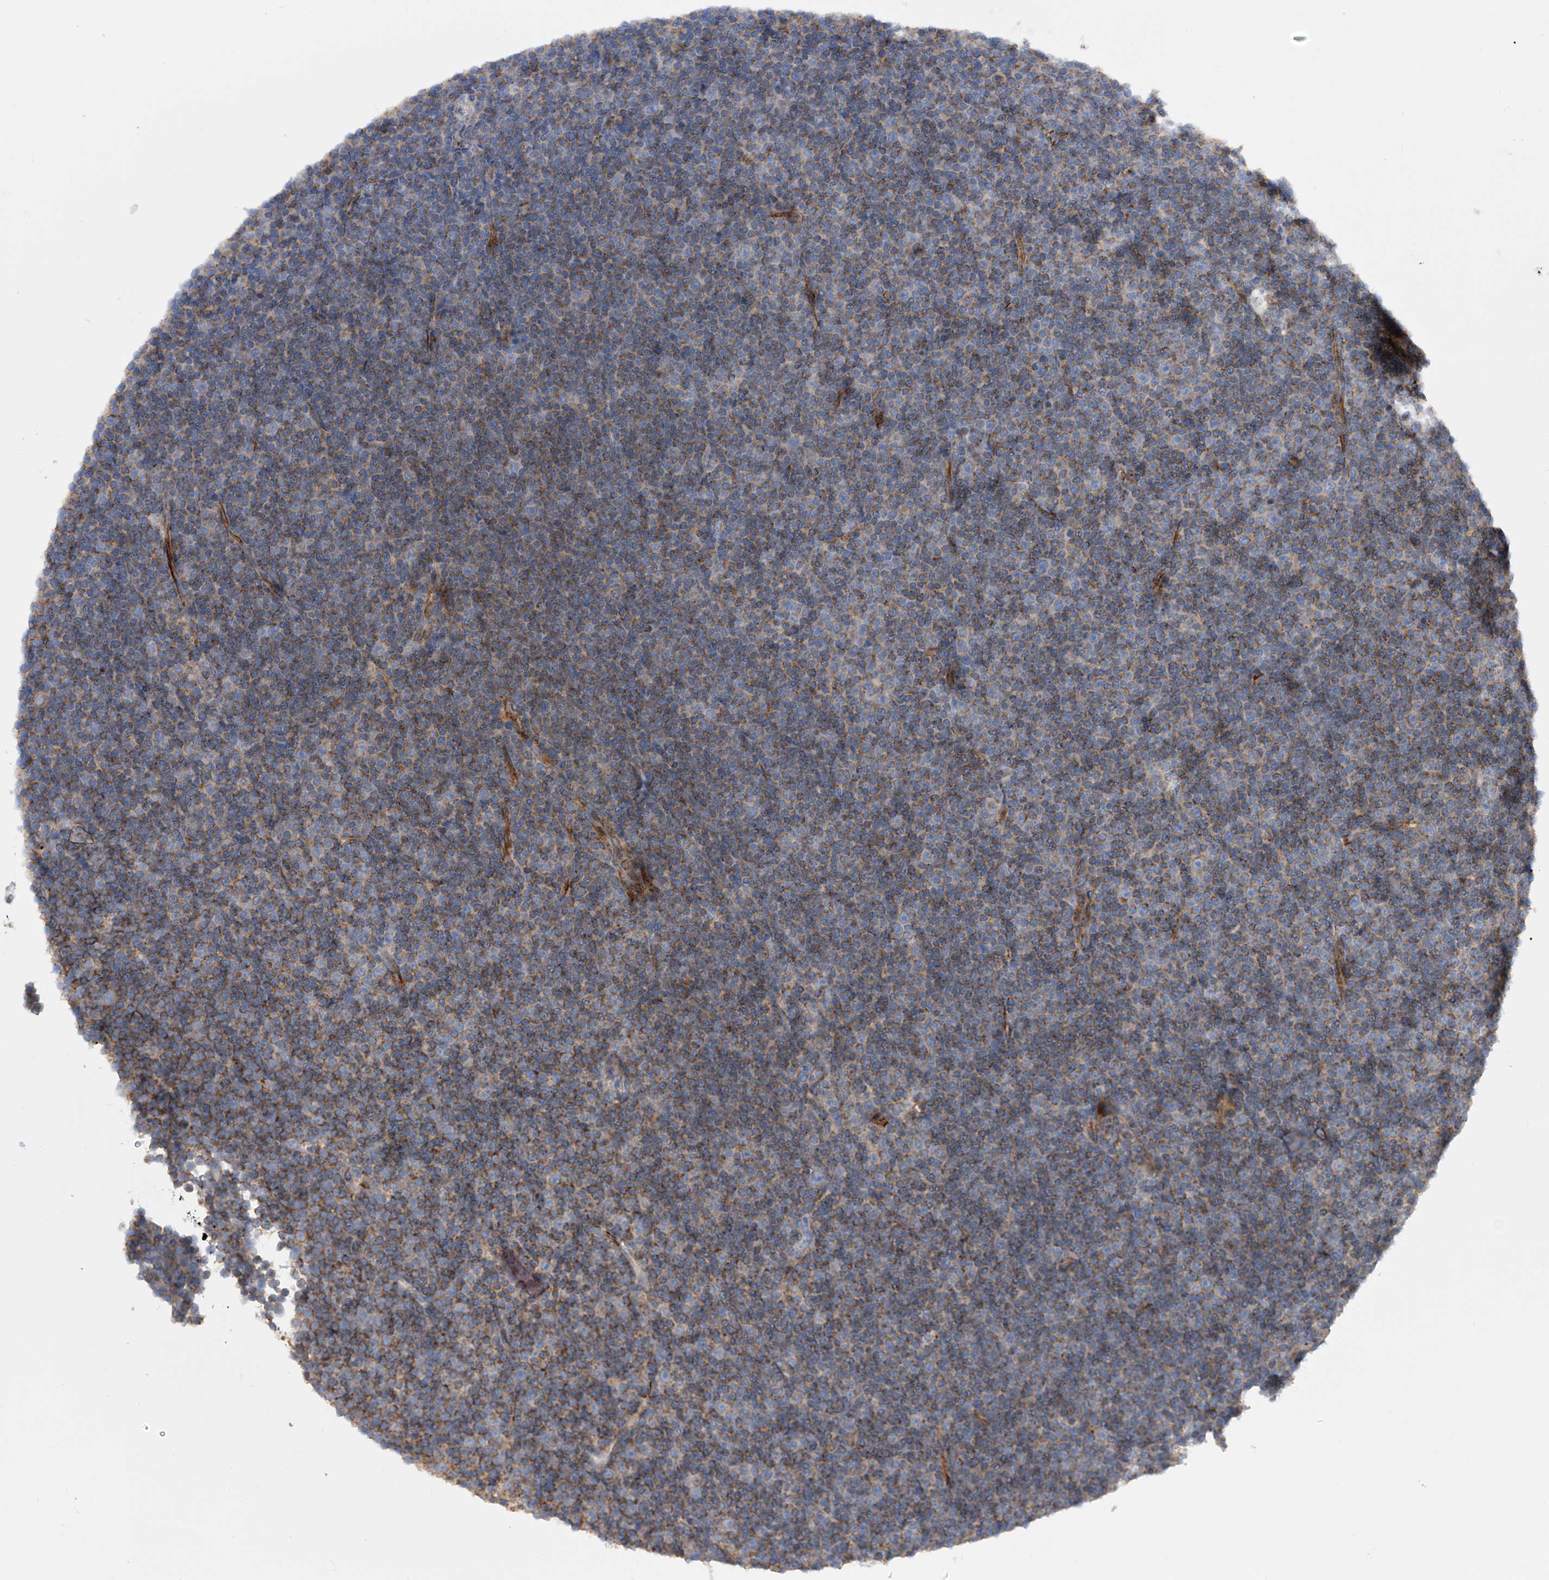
{"staining": {"intensity": "moderate", "quantity": "25%-75%", "location": "cytoplasmic/membranous"}, "tissue": "lymphoma", "cell_type": "Tumor cells", "image_type": "cancer", "snomed": [{"axis": "morphology", "description": "Malignant lymphoma, non-Hodgkin's type, Low grade"}, {"axis": "topography", "description": "Lymph node"}], "caption": "Immunohistochemical staining of lymphoma reveals medium levels of moderate cytoplasmic/membranous positivity in approximately 25%-75% of tumor cells.", "gene": "MLYCD", "patient": {"sex": "female", "age": 67}}